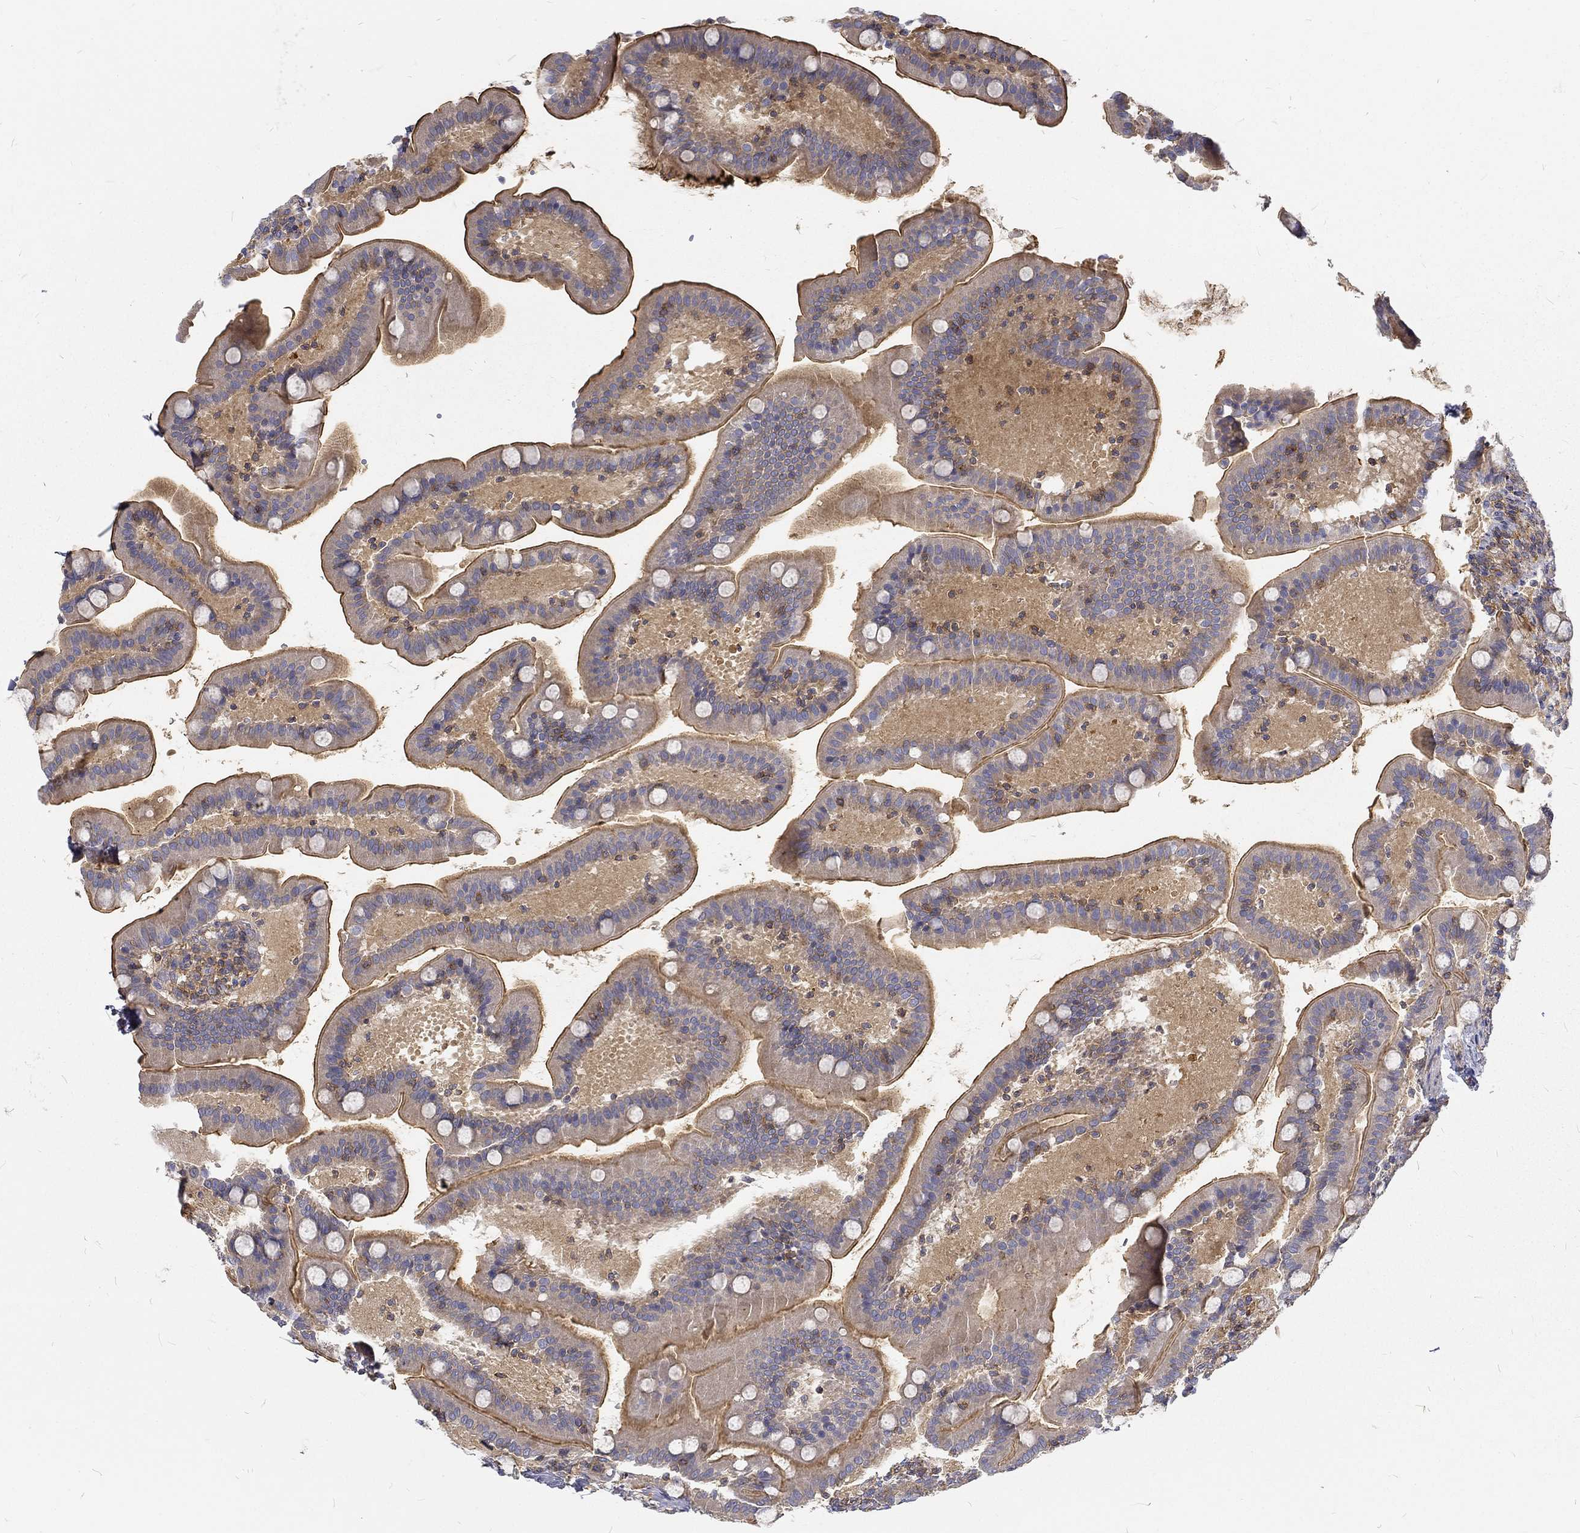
{"staining": {"intensity": "moderate", "quantity": ">75%", "location": "cytoplasmic/membranous"}, "tissue": "small intestine", "cell_type": "Glandular cells", "image_type": "normal", "snomed": [{"axis": "morphology", "description": "Normal tissue, NOS"}, {"axis": "topography", "description": "Small intestine"}], "caption": "About >75% of glandular cells in benign human small intestine exhibit moderate cytoplasmic/membranous protein expression as visualized by brown immunohistochemical staining.", "gene": "MTMR11", "patient": {"sex": "male", "age": 66}}